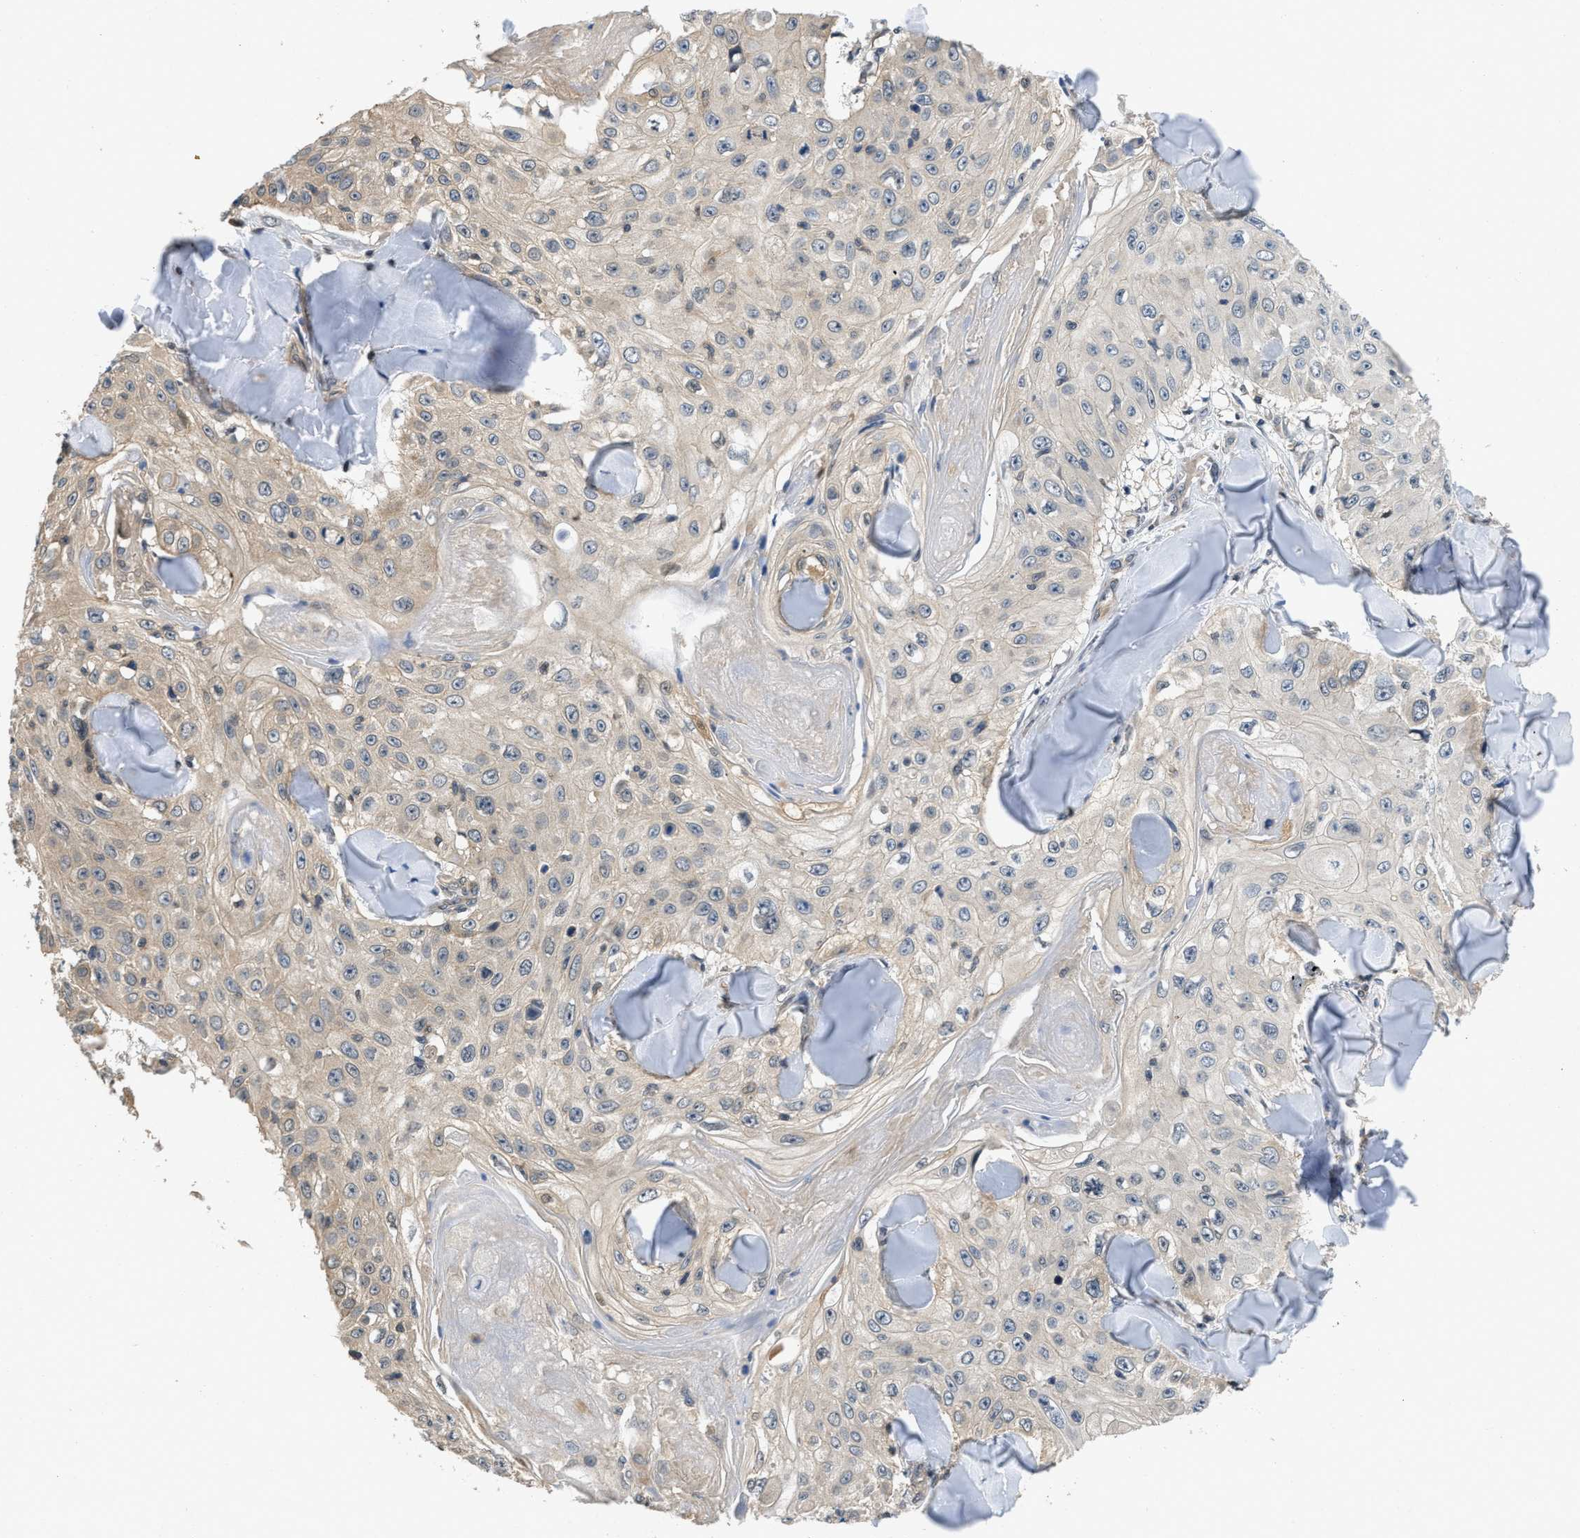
{"staining": {"intensity": "weak", "quantity": "25%-75%", "location": "cytoplasmic/membranous"}, "tissue": "skin cancer", "cell_type": "Tumor cells", "image_type": "cancer", "snomed": [{"axis": "morphology", "description": "Squamous cell carcinoma, NOS"}, {"axis": "topography", "description": "Skin"}], "caption": "Immunohistochemical staining of skin squamous cell carcinoma demonstrates low levels of weak cytoplasmic/membranous positivity in approximately 25%-75% of tumor cells.", "gene": "TES", "patient": {"sex": "male", "age": 86}}